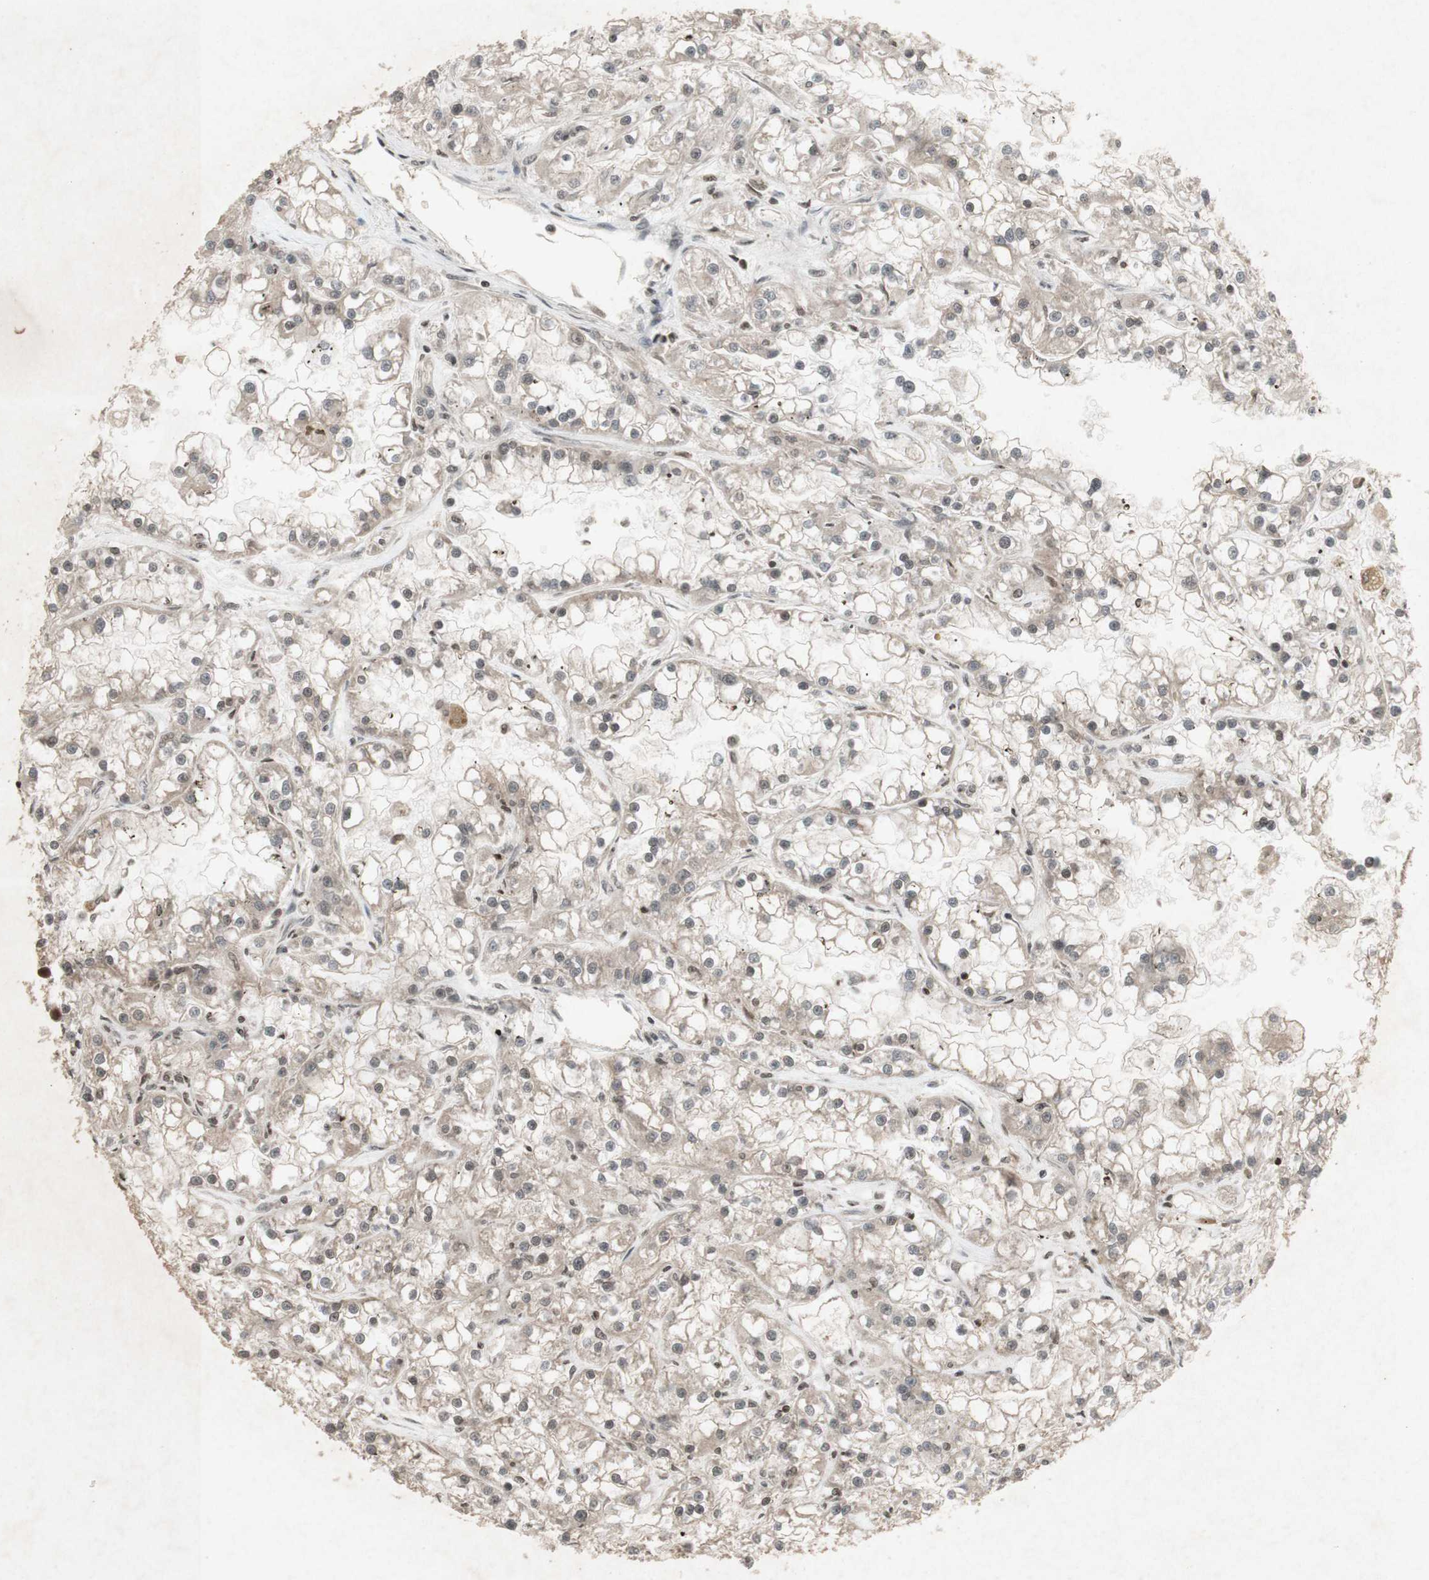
{"staining": {"intensity": "weak", "quantity": ">75%", "location": "cytoplasmic/membranous"}, "tissue": "renal cancer", "cell_type": "Tumor cells", "image_type": "cancer", "snomed": [{"axis": "morphology", "description": "Adenocarcinoma, NOS"}, {"axis": "topography", "description": "Kidney"}], "caption": "Weak cytoplasmic/membranous protein positivity is present in approximately >75% of tumor cells in renal adenocarcinoma.", "gene": "PLXNA1", "patient": {"sex": "female", "age": 52}}